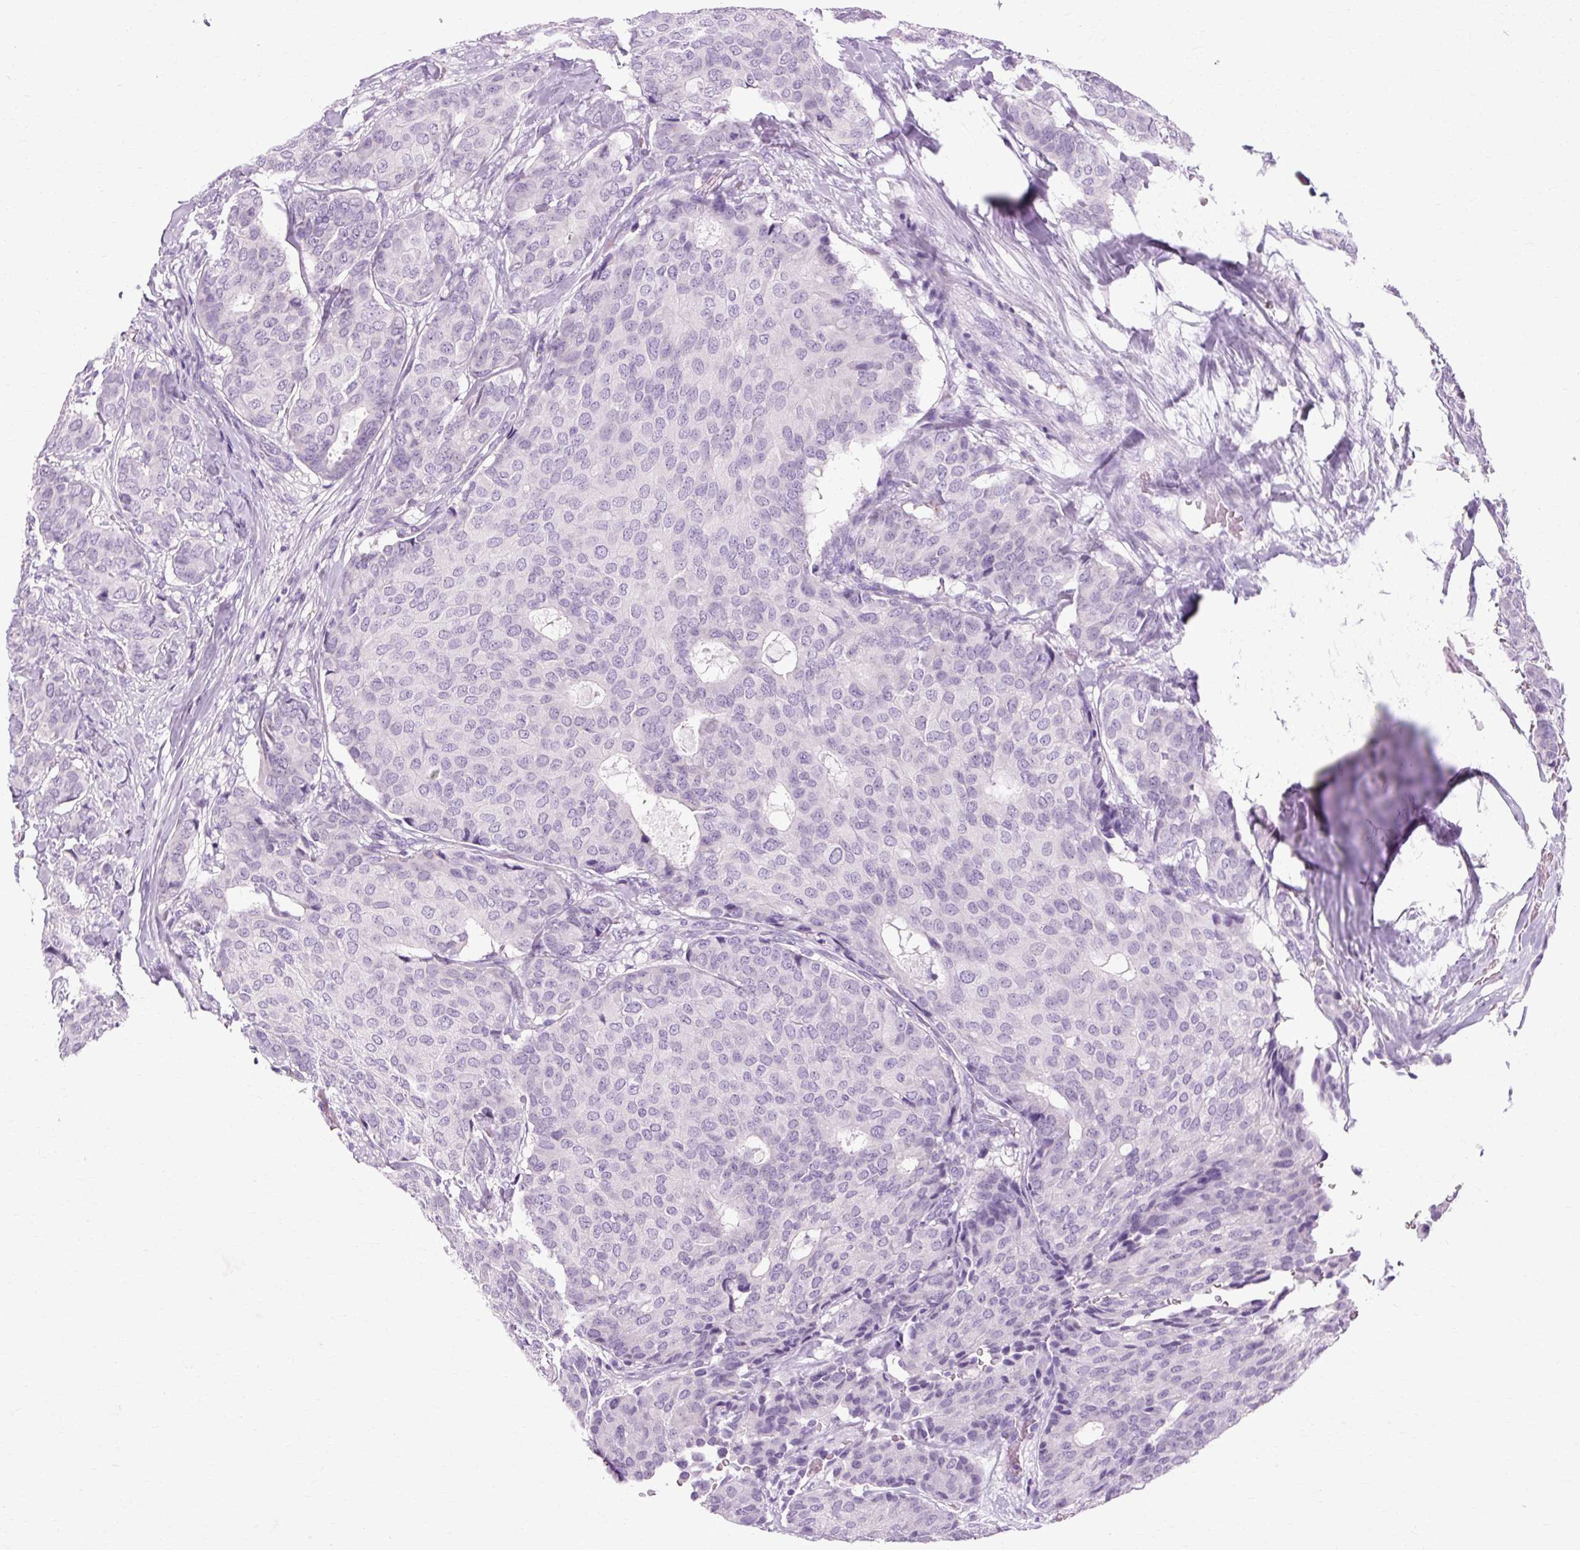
{"staining": {"intensity": "negative", "quantity": "none", "location": "none"}, "tissue": "breast cancer", "cell_type": "Tumor cells", "image_type": "cancer", "snomed": [{"axis": "morphology", "description": "Duct carcinoma"}, {"axis": "topography", "description": "Breast"}], "caption": "DAB immunohistochemical staining of breast cancer (invasive ductal carcinoma) exhibits no significant expression in tumor cells.", "gene": "B3GNT4", "patient": {"sex": "female", "age": 75}}